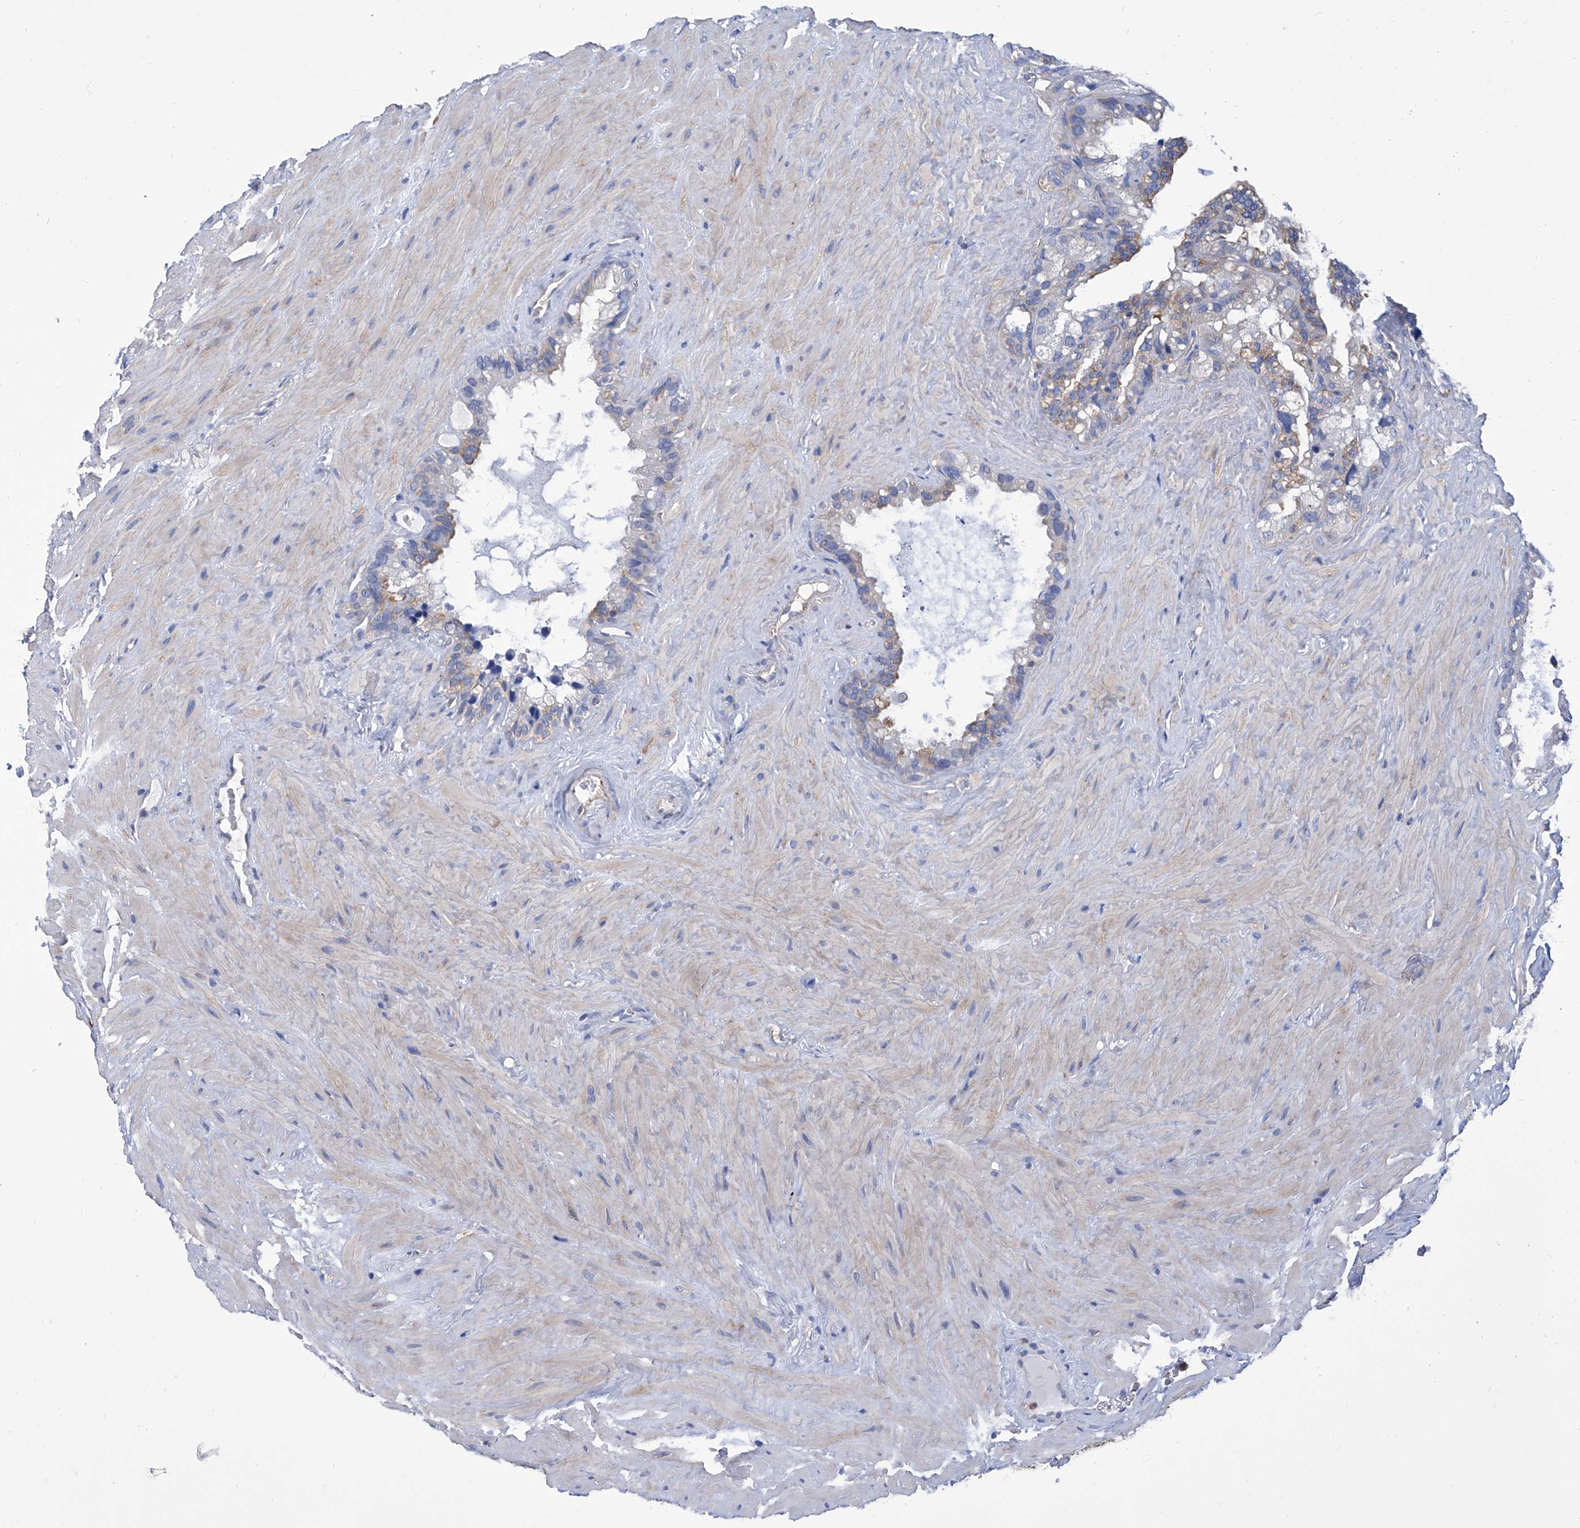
{"staining": {"intensity": "weak", "quantity": "<25%", "location": "cytoplasmic/membranous"}, "tissue": "seminal vesicle", "cell_type": "Glandular cells", "image_type": "normal", "snomed": [{"axis": "morphology", "description": "Normal tissue, NOS"}, {"axis": "topography", "description": "Prostate"}, {"axis": "topography", "description": "Seminal veicle"}], "caption": "This is an IHC histopathology image of normal seminal vesicle. There is no staining in glandular cells.", "gene": "GPT", "patient": {"sex": "male", "age": 68}}